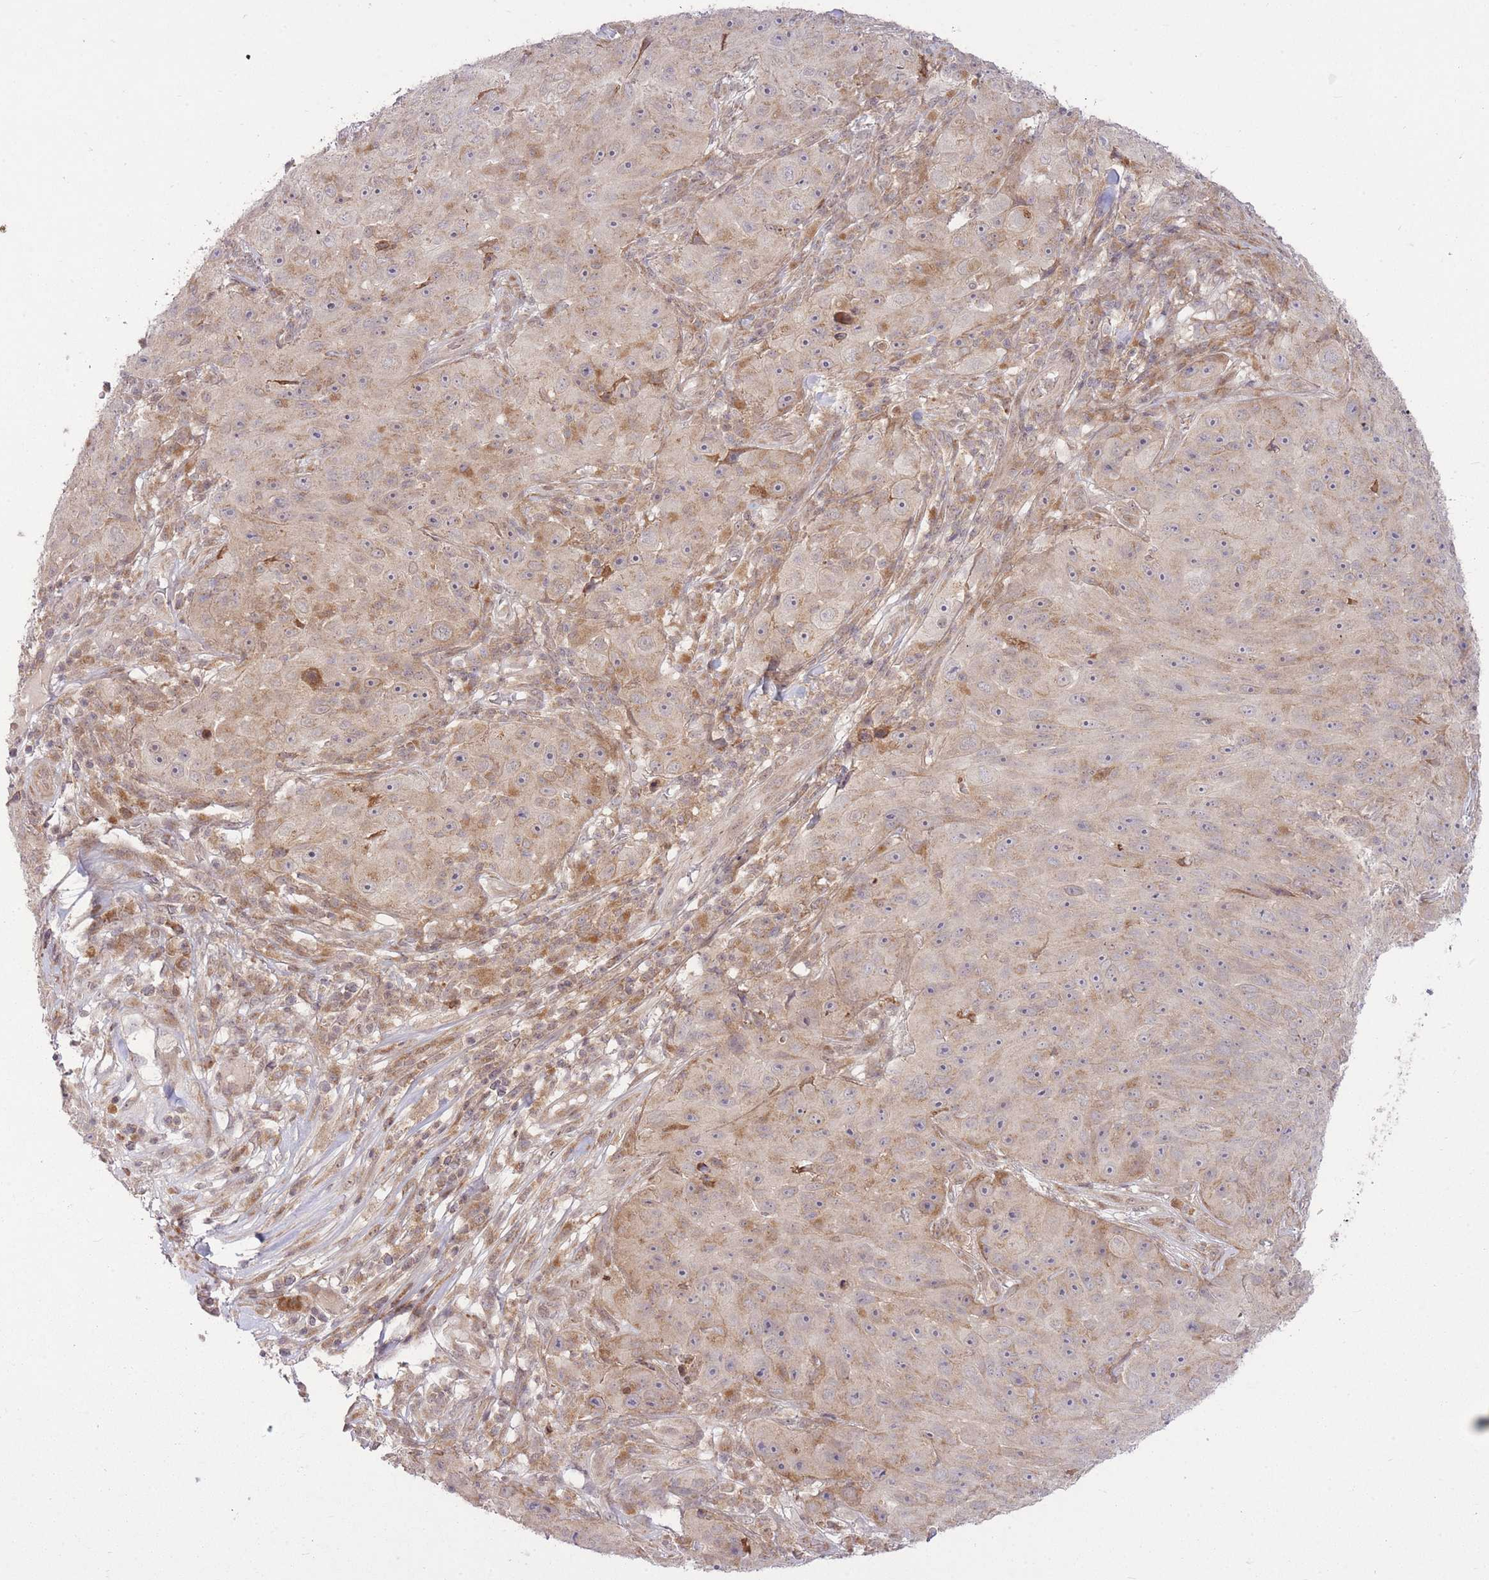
{"staining": {"intensity": "moderate", "quantity": "<25%", "location": "cytoplasmic/membranous"}, "tissue": "skin cancer", "cell_type": "Tumor cells", "image_type": "cancer", "snomed": [{"axis": "morphology", "description": "Squamous cell carcinoma, NOS"}, {"axis": "topography", "description": "Skin"}], "caption": "Immunohistochemical staining of skin cancer (squamous cell carcinoma) displays low levels of moderate cytoplasmic/membranous positivity in about <25% of tumor cells.", "gene": "ZNF391", "patient": {"sex": "female", "age": 87}}